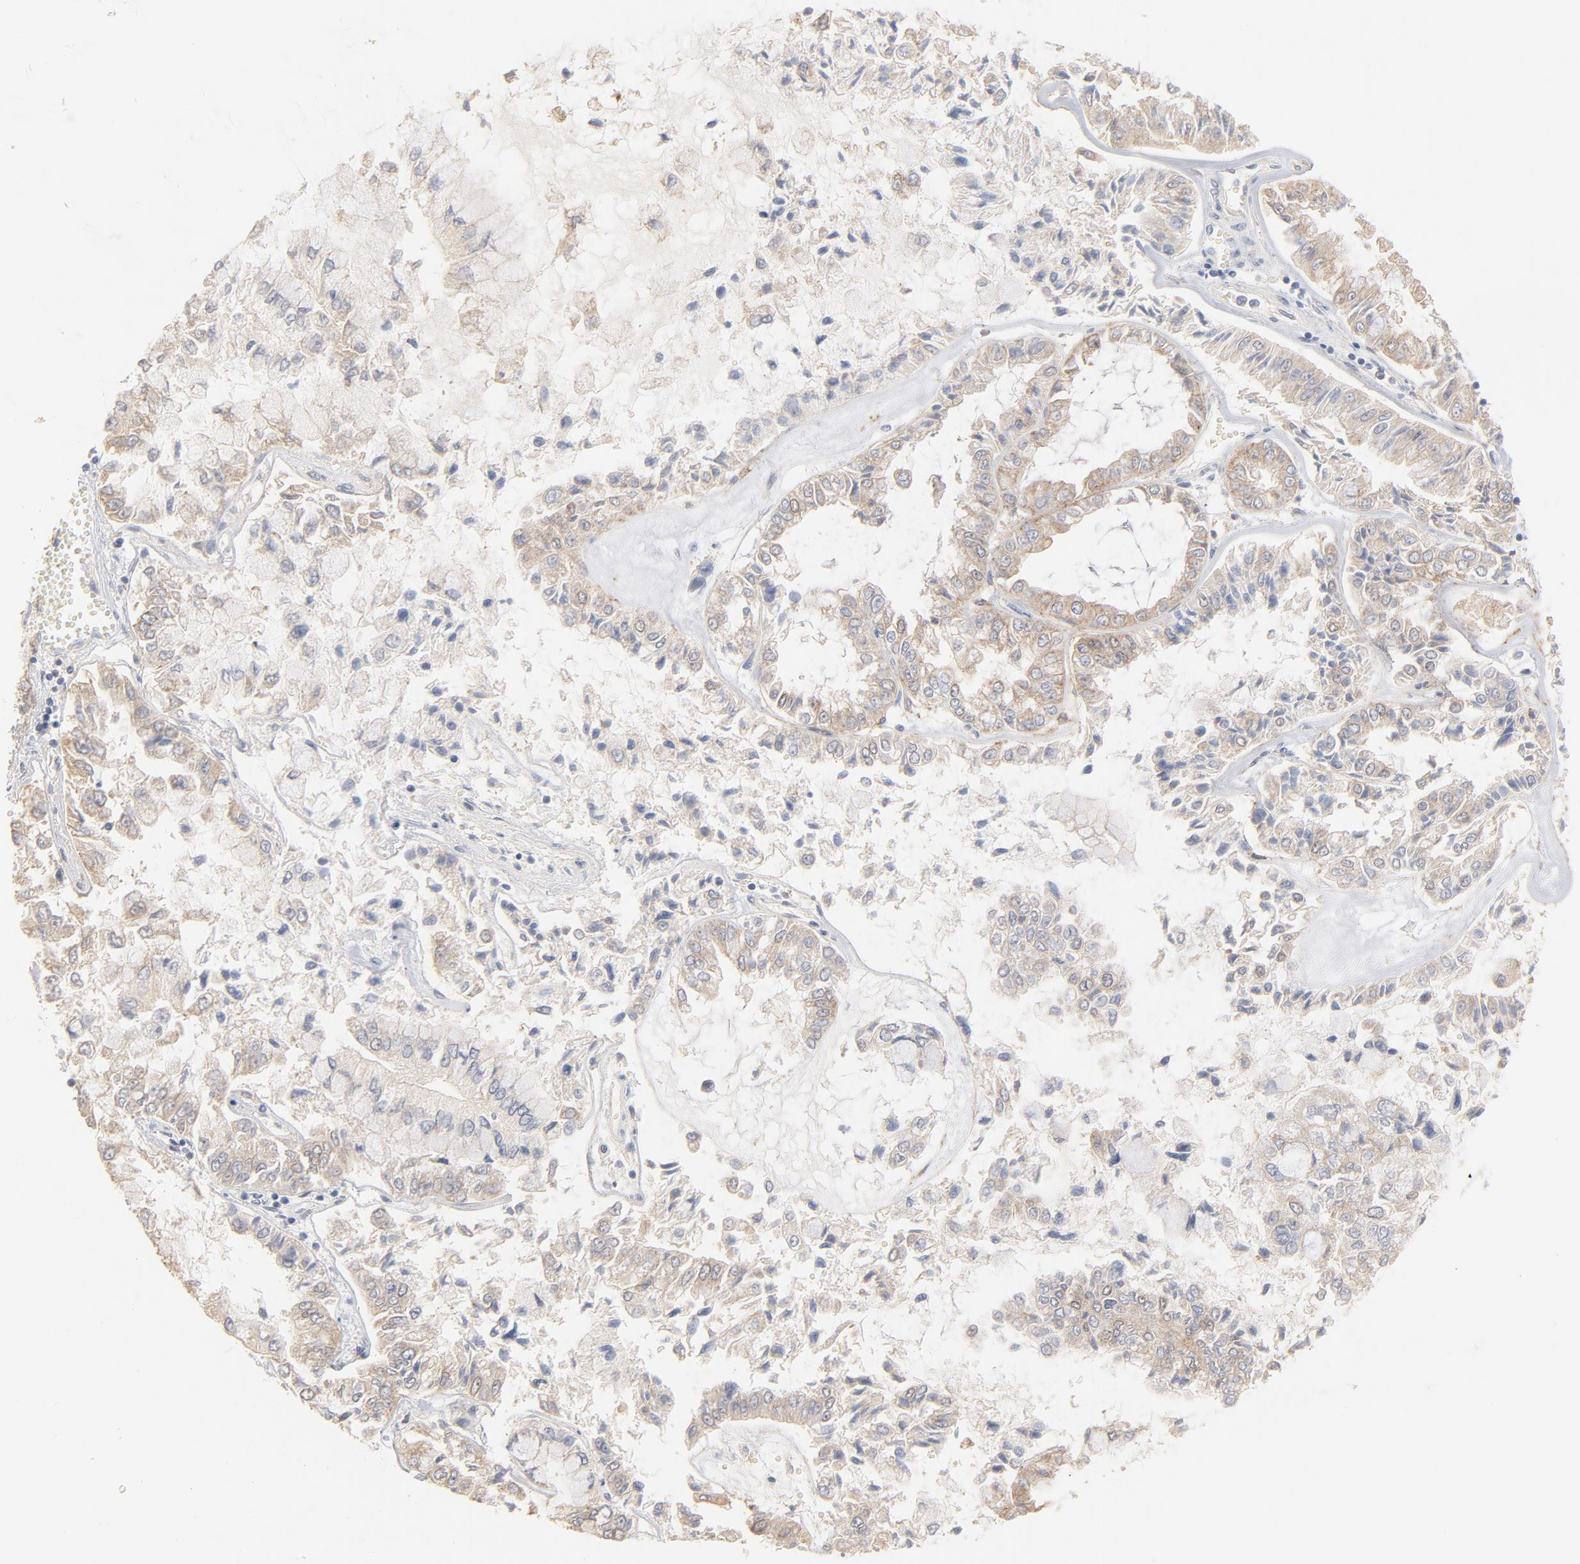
{"staining": {"intensity": "weak", "quantity": ">75%", "location": "cytoplasmic/membranous"}, "tissue": "liver cancer", "cell_type": "Tumor cells", "image_type": "cancer", "snomed": [{"axis": "morphology", "description": "Cholangiocarcinoma"}, {"axis": "topography", "description": "Liver"}], "caption": "Immunohistochemical staining of liver cancer (cholangiocarcinoma) displays weak cytoplasmic/membranous protein positivity in about >75% of tumor cells.", "gene": "SETD3", "patient": {"sex": "female", "age": 79}}